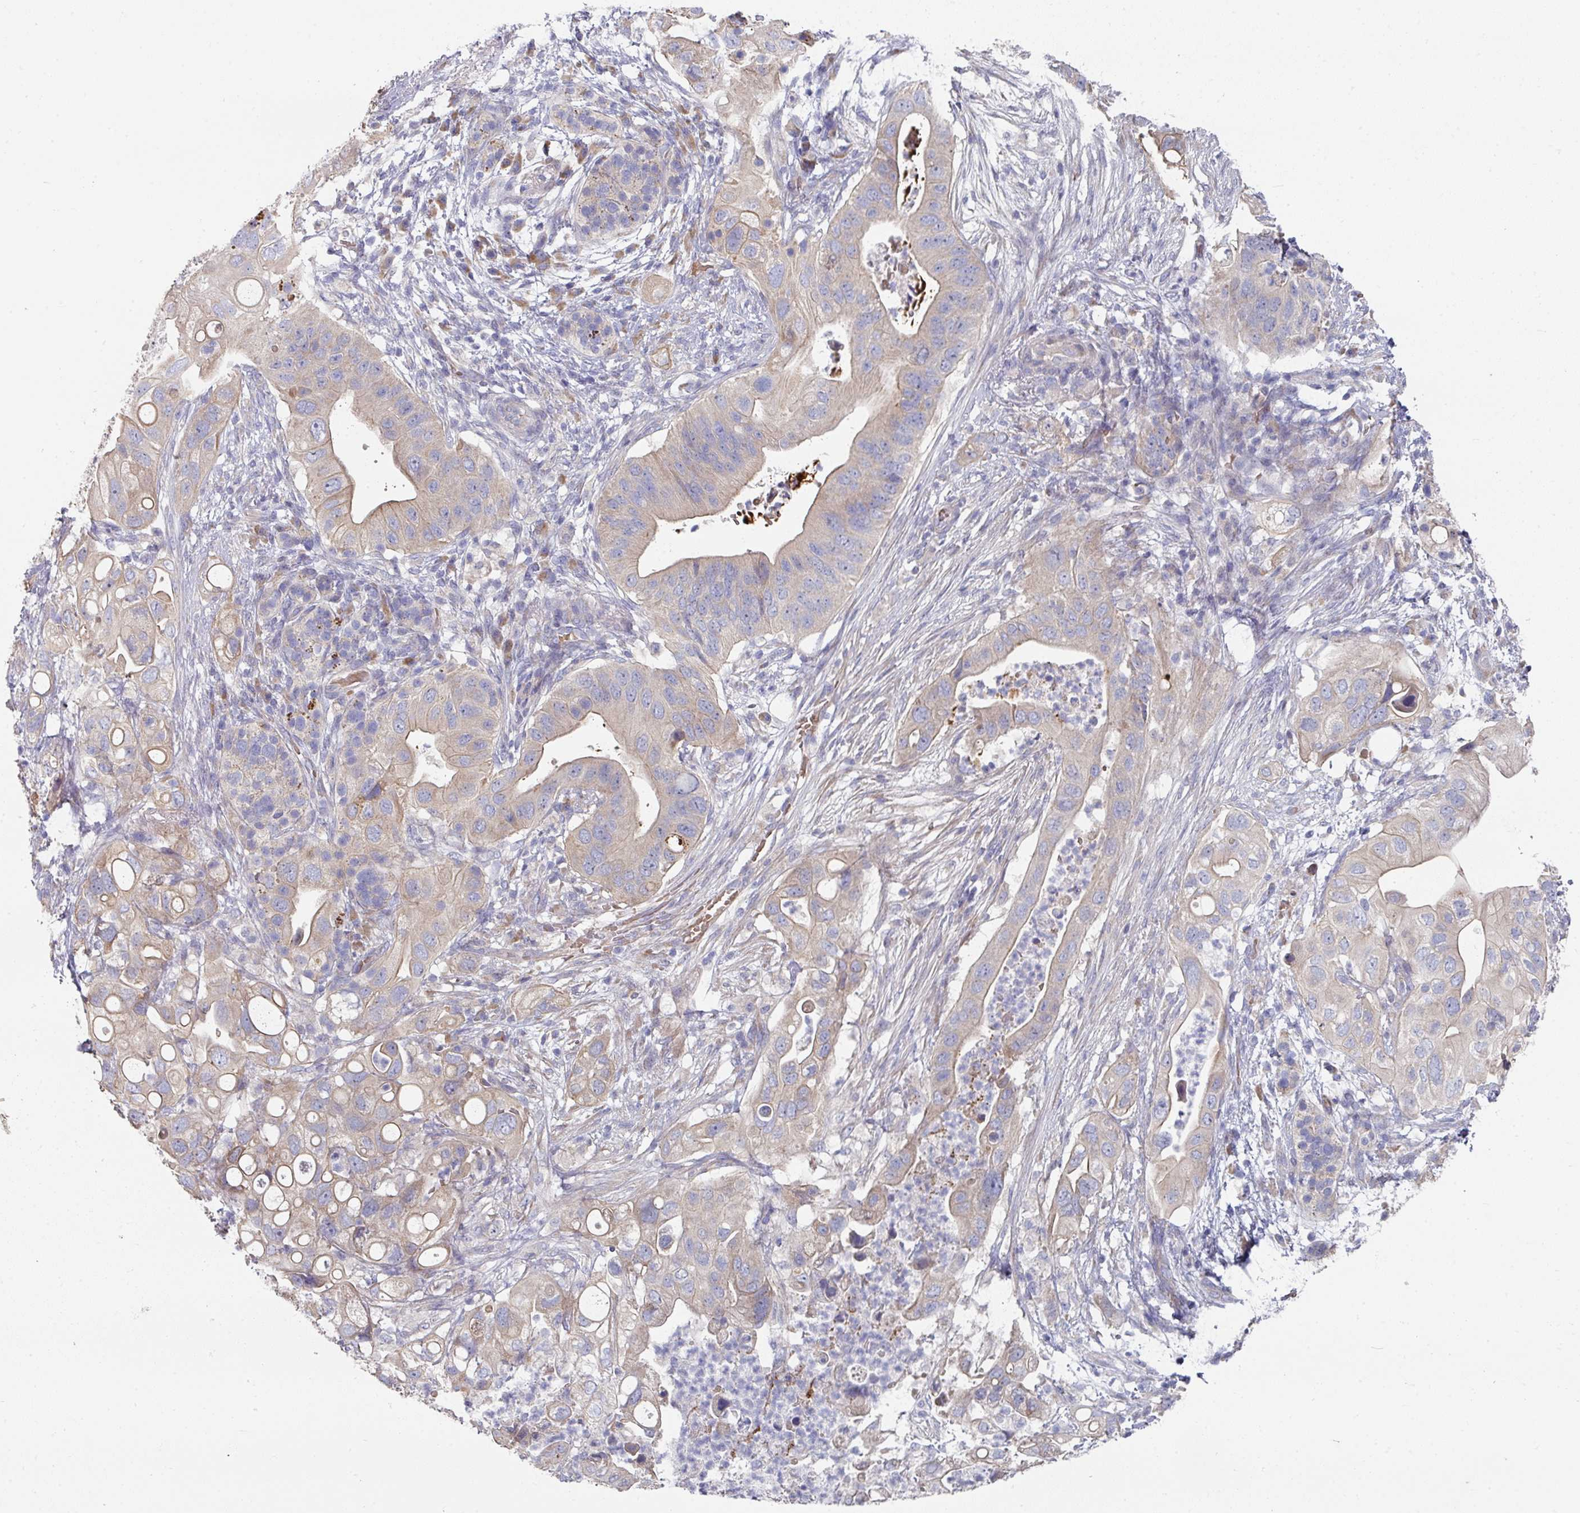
{"staining": {"intensity": "weak", "quantity": "25%-75%", "location": "cytoplasmic/membranous"}, "tissue": "pancreatic cancer", "cell_type": "Tumor cells", "image_type": "cancer", "snomed": [{"axis": "morphology", "description": "Adenocarcinoma, NOS"}, {"axis": "topography", "description": "Pancreas"}], "caption": "Tumor cells reveal weak cytoplasmic/membranous staining in about 25%-75% of cells in pancreatic adenocarcinoma. Nuclei are stained in blue.", "gene": "PYROXD2", "patient": {"sex": "female", "age": 72}}